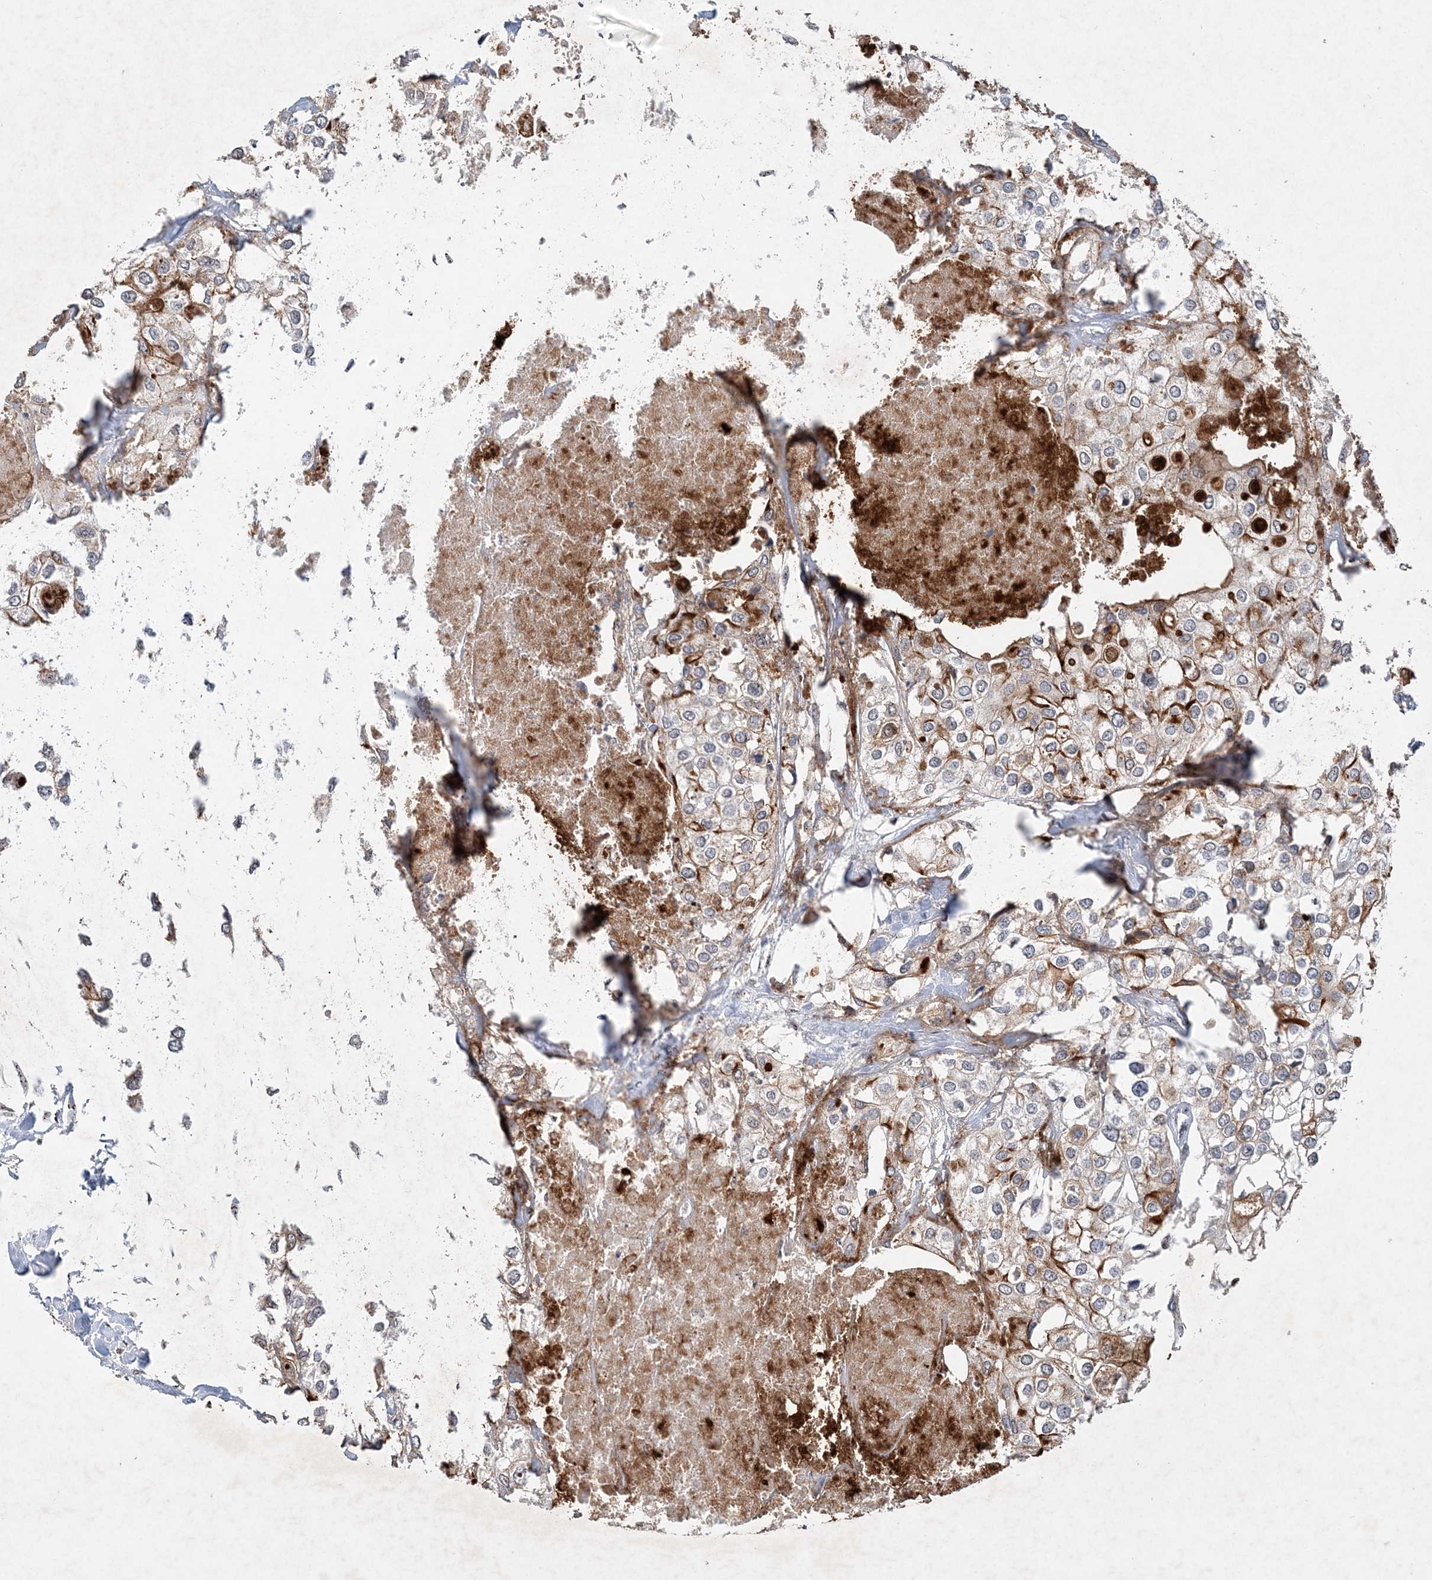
{"staining": {"intensity": "moderate", "quantity": "25%-75%", "location": "cytoplasmic/membranous"}, "tissue": "urothelial cancer", "cell_type": "Tumor cells", "image_type": "cancer", "snomed": [{"axis": "morphology", "description": "Urothelial carcinoma, High grade"}, {"axis": "topography", "description": "Urinary bladder"}], "caption": "This is an image of IHC staining of urothelial carcinoma (high-grade), which shows moderate expression in the cytoplasmic/membranous of tumor cells.", "gene": "GIN1", "patient": {"sex": "male", "age": 64}}